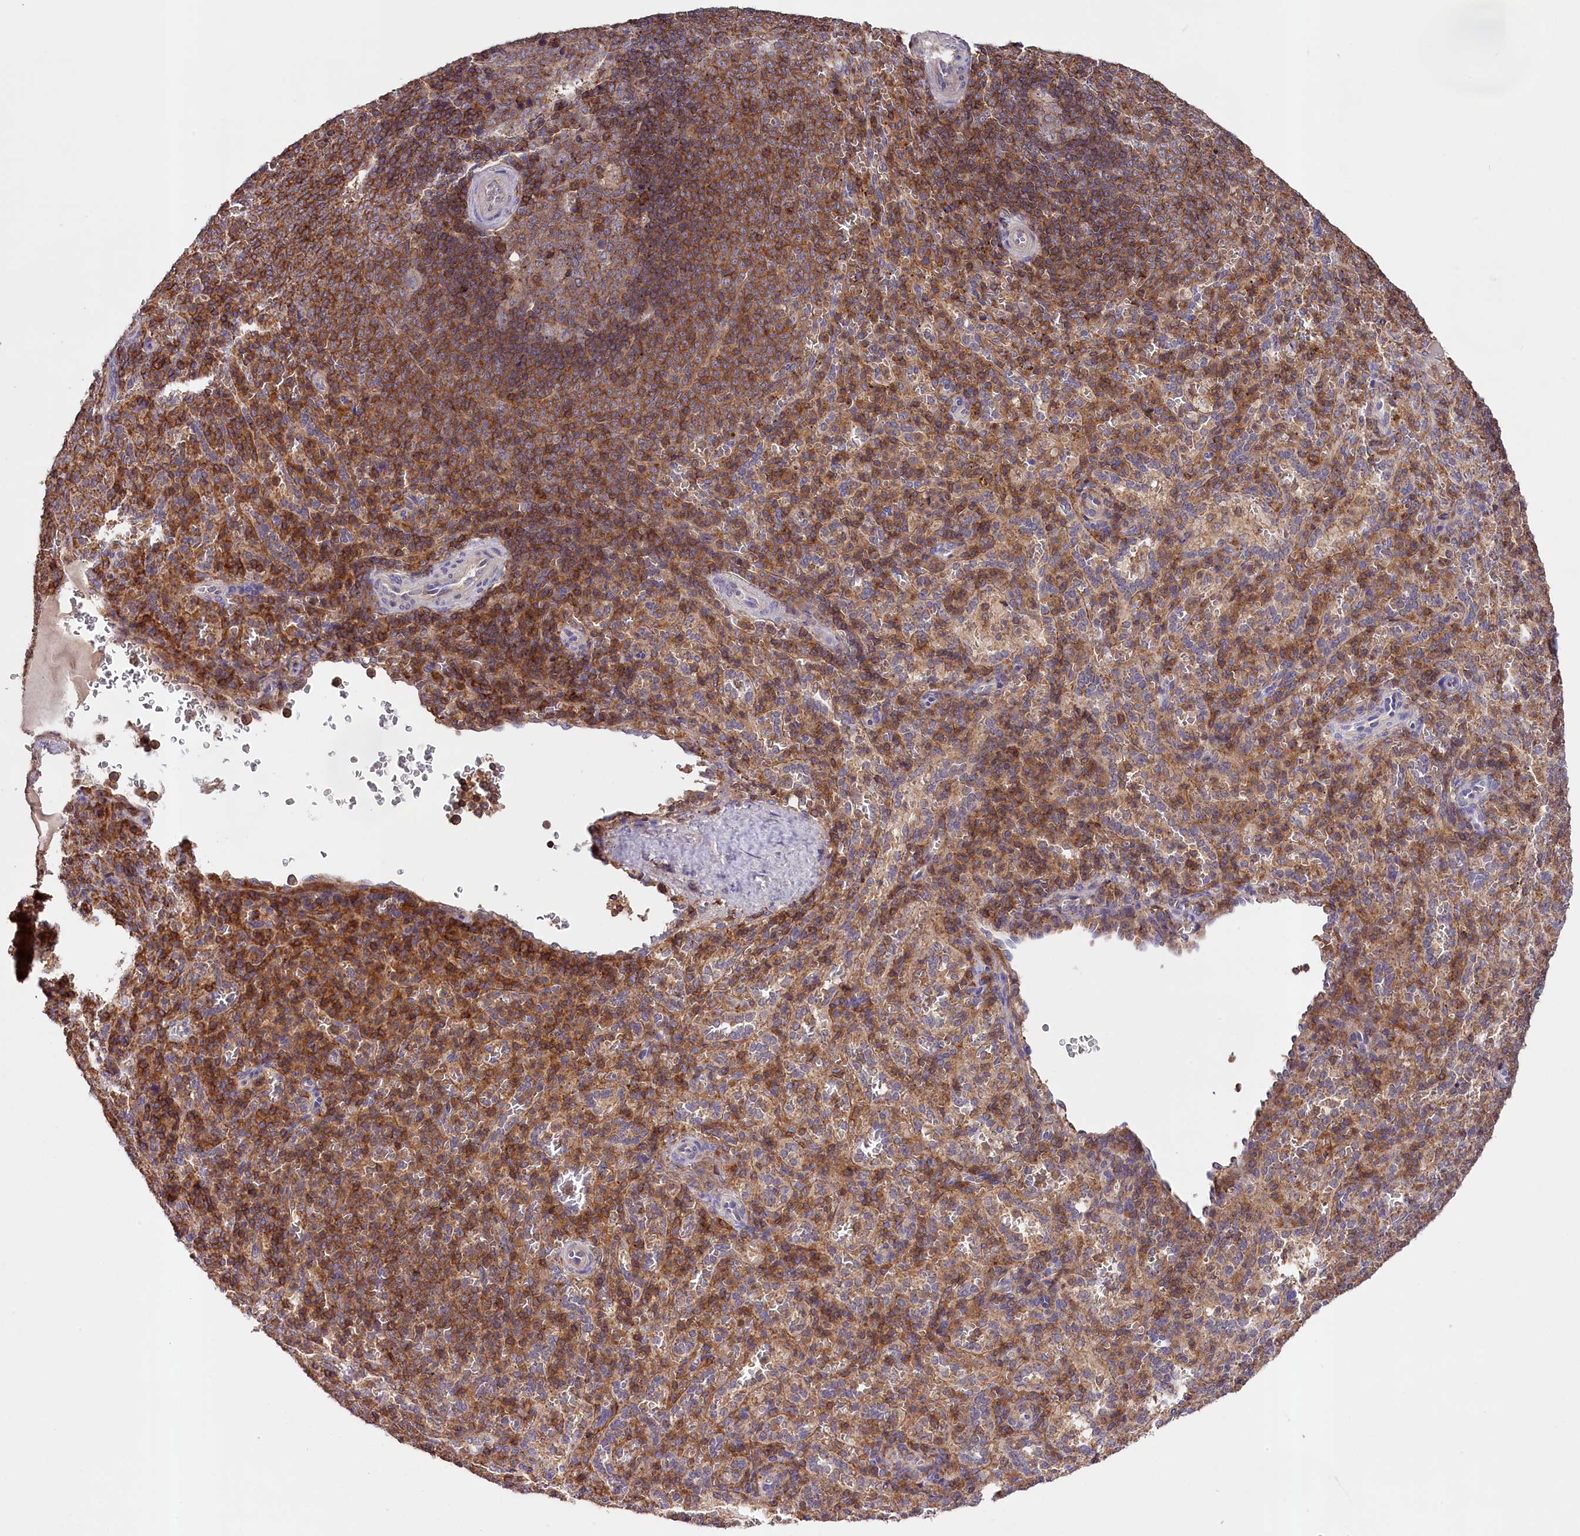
{"staining": {"intensity": "moderate", "quantity": "25%-75%", "location": "cytoplasmic/membranous"}, "tissue": "spleen", "cell_type": "Cells in red pulp", "image_type": "normal", "snomed": [{"axis": "morphology", "description": "Normal tissue, NOS"}, {"axis": "topography", "description": "Spleen"}], "caption": "Cells in red pulp show moderate cytoplasmic/membranous expression in approximately 25%-75% of cells in unremarkable spleen.", "gene": "SKIDA1", "patient": {"sex": "female", "age": 21}}